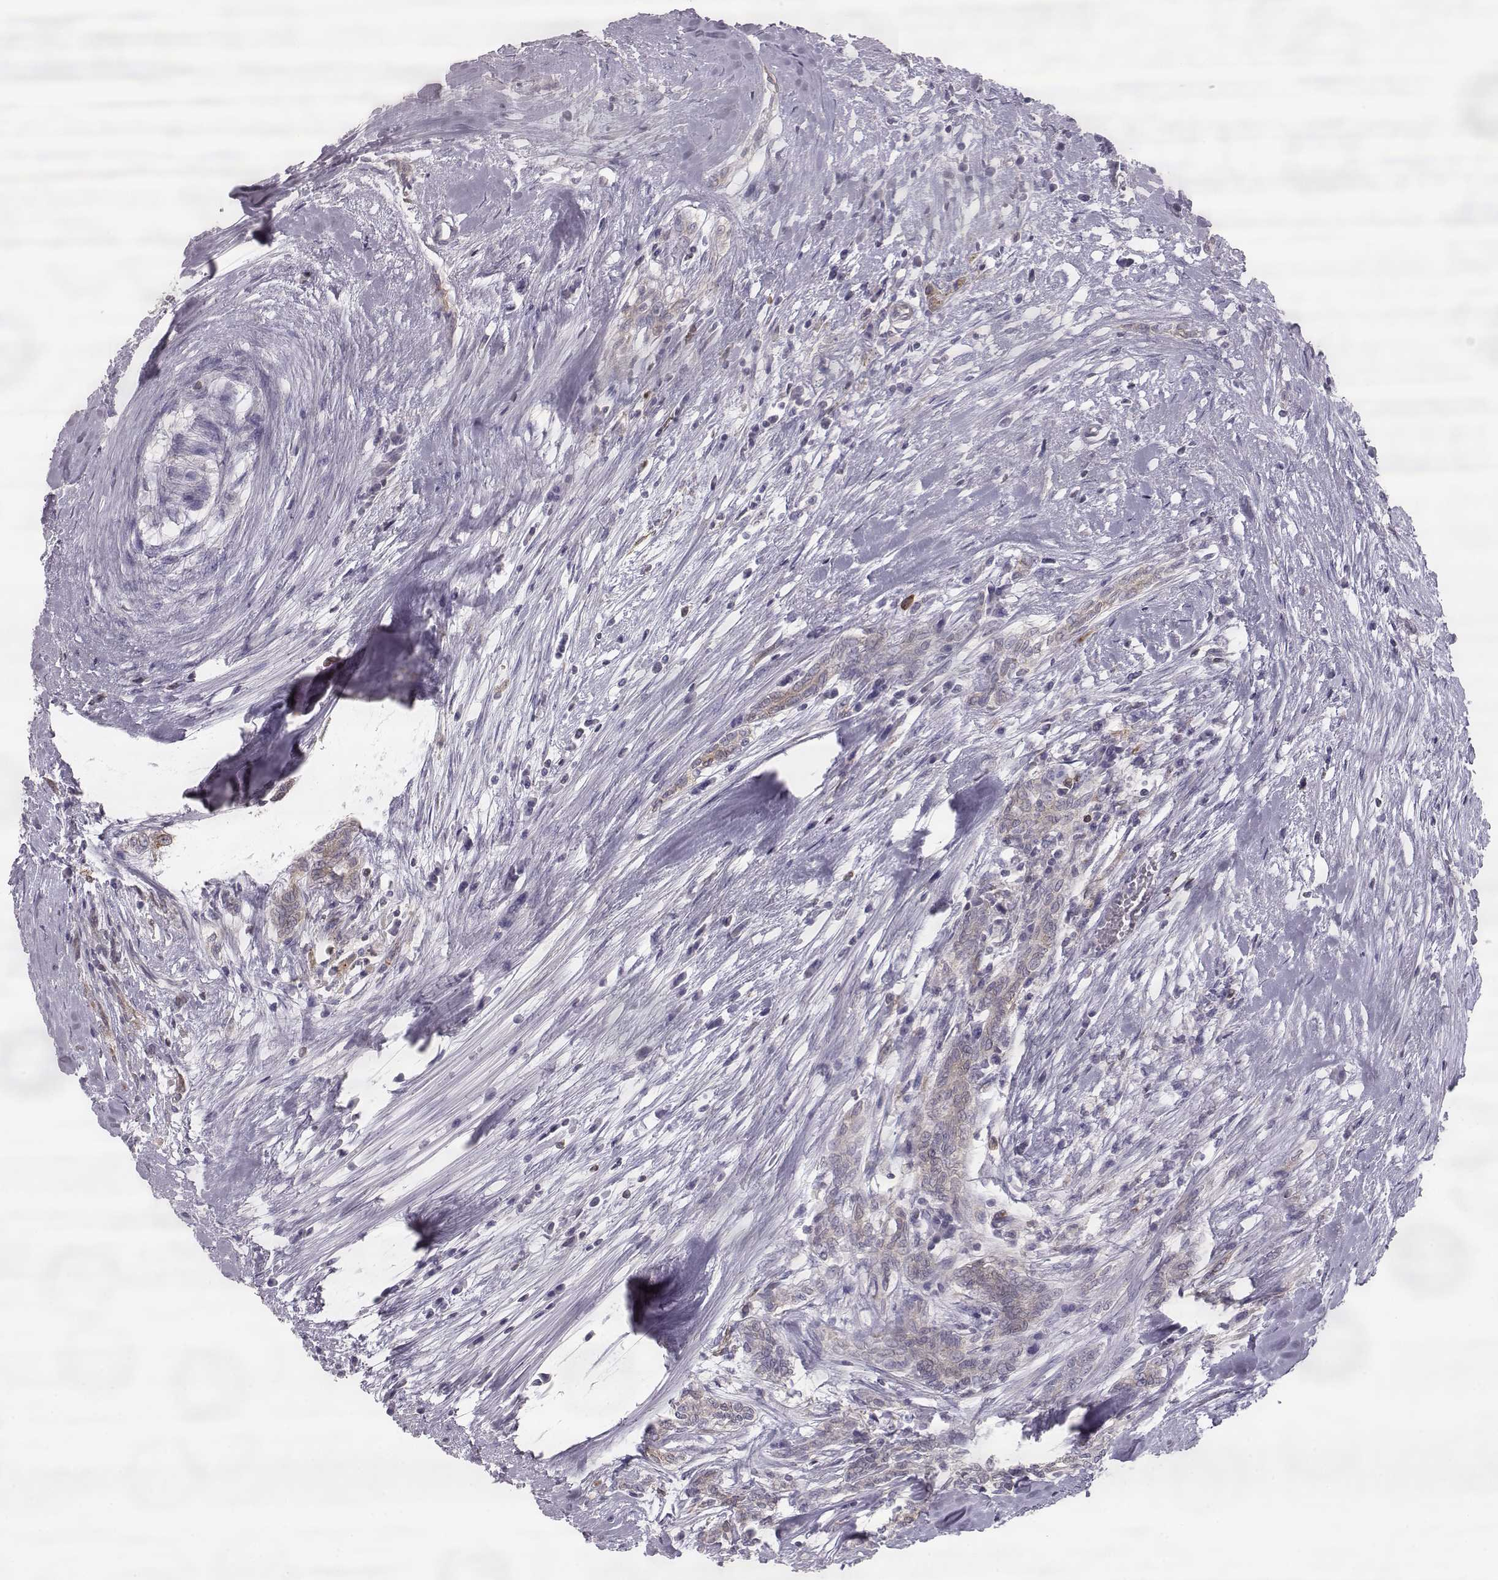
{"staining": {"intensity": "weak", "quantity": "<25%", "location": "cytoplasmic/membranous"}, "tissue": "testis cancer", "cell_type": "Tumor cells", "image_type": "cancer", "snomed": [{"axis": "morphology", "description": "Carcinoma, Embryonal, NOS"}, {"axis": "topography", "description": "Testis"}], "caption": "The immunohistochemistry (IHC) image has no significant positivity in tumor cells of embryonal carcinoma (testis) tissue.", "gene": "ELOVL5", "patient": {"sex": "male", "age": 37}}